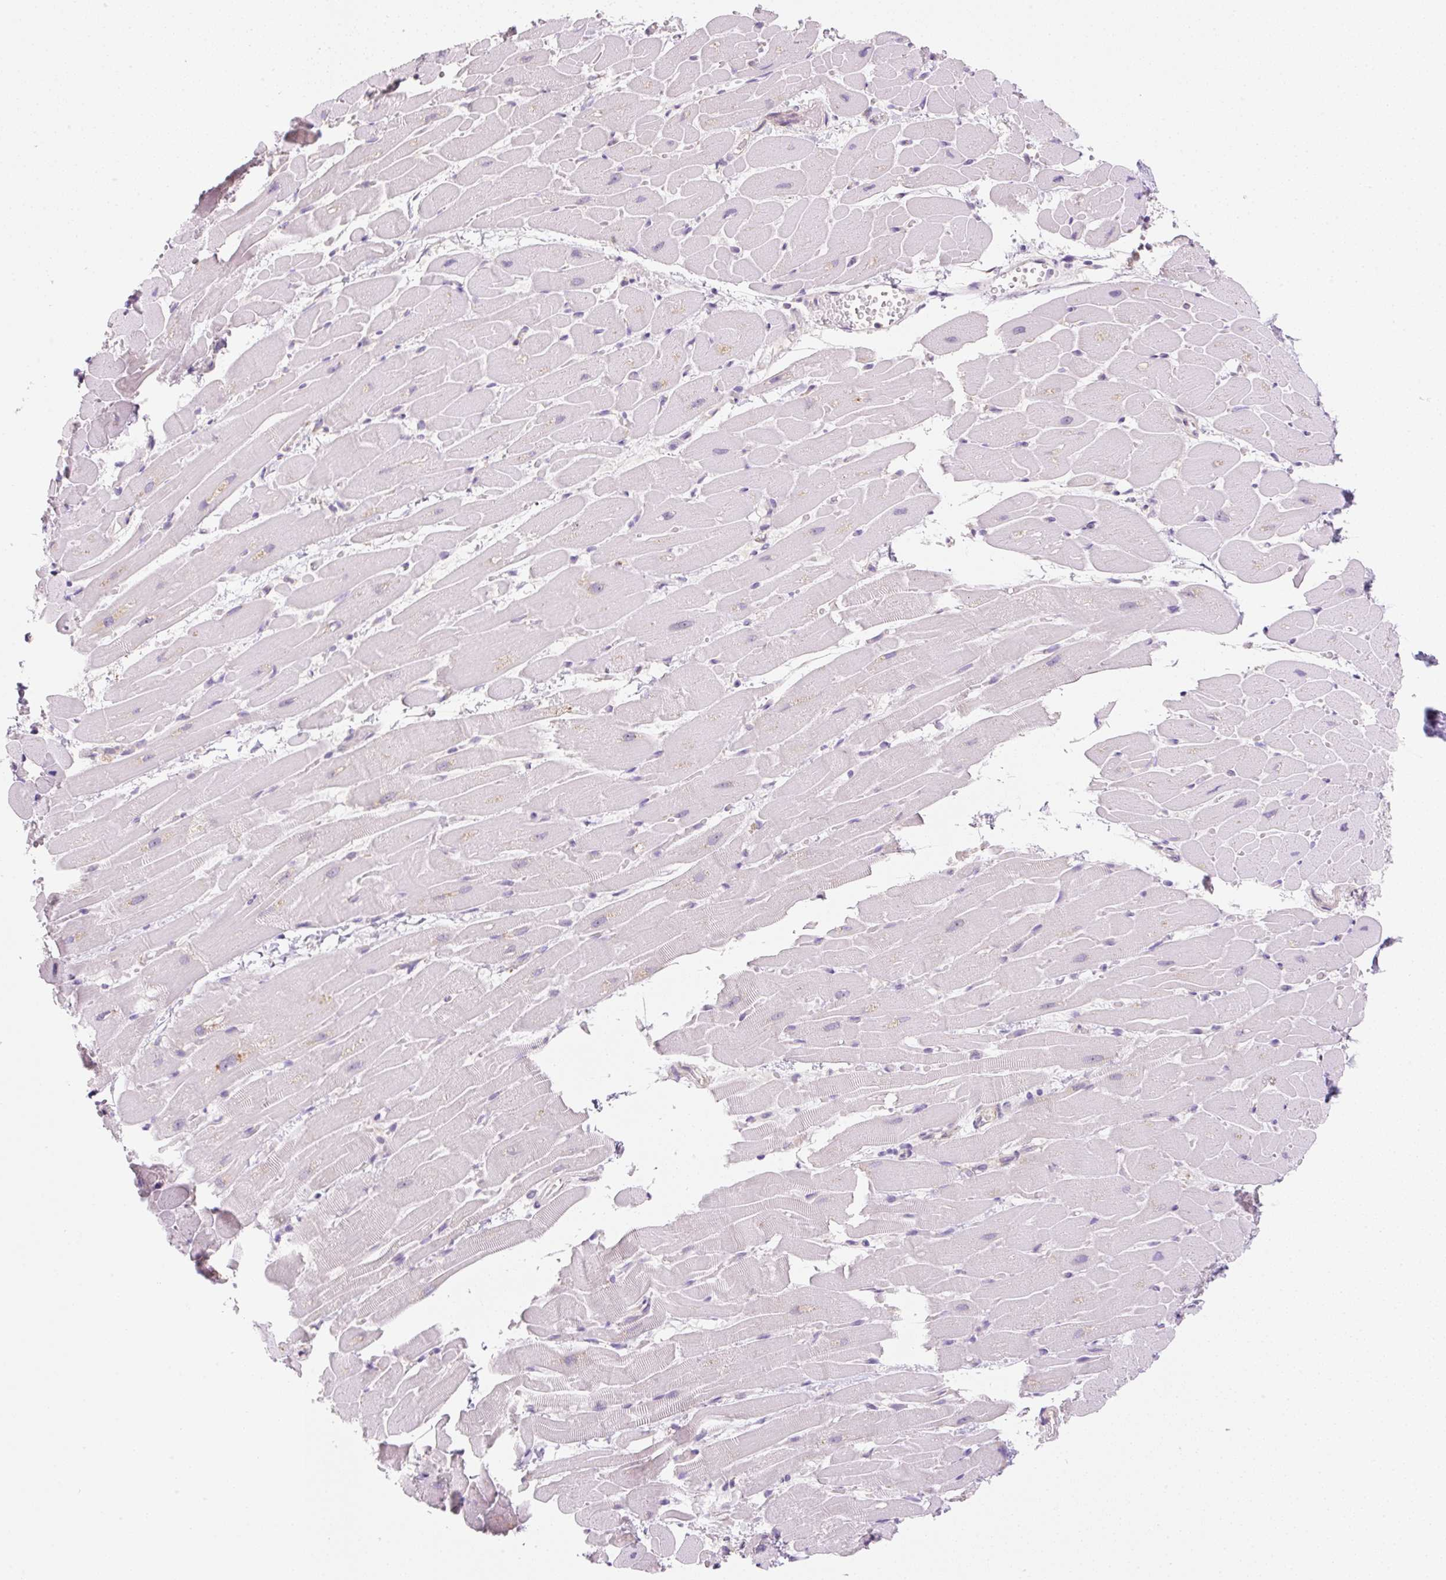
{"staining": {"intensity": "negative", "quantity": "none", "location": "none"}, "tissue": "heart muscle", "cell_type": "Cardiomyocytes", "image_type": "normal", "snomed": [{"axis": "morphology", "description": "Normal tissue, NOS"}, {"axis": "topography", "description": "Heart"}], "caption": "IHC image of unremarkable heart muscle: heart muscle stained with DAB displays no significant protein expression in cardiomyocytes. (Brightfield microscopy of DAB (3,3'-diaminobenzidine) immunohistochemistry at high magnification).", "gene": "RPL18A", "patient": {"sex": "male", "age": 37}}